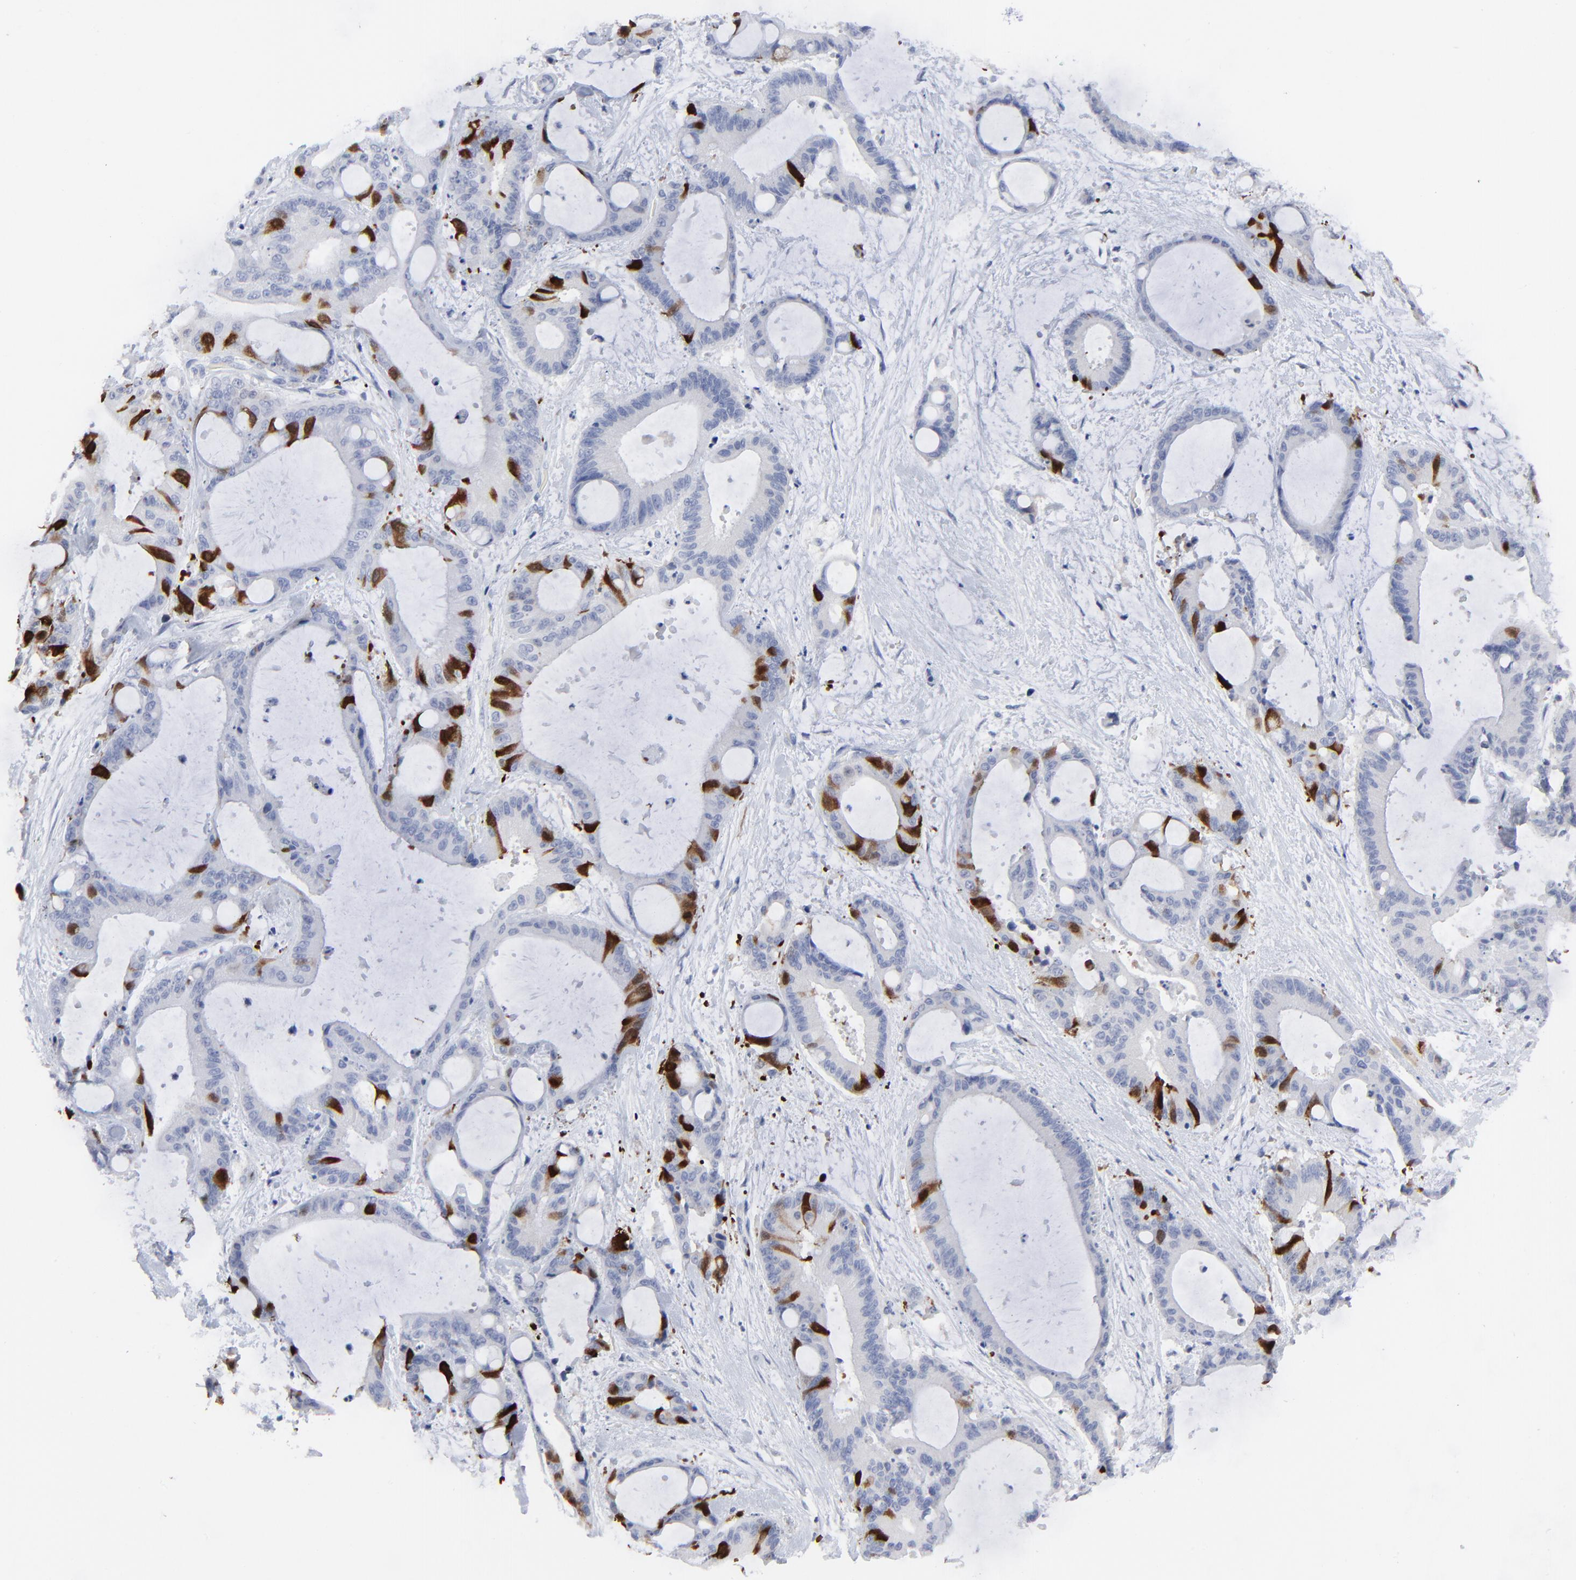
{"staining": {"intensity": "strong", "quantity": "<25%", "location": "cytoplasmic/membranous,nuclear"}, "tissue": "liver cancer", "cell_type": "Tumor cells", "image_type": "cancer", "snomed": [{"axis": "morphology", "description": "Cholangiocarcinoma"}, {"axis": "topography", "description": "Liver"}], "caption": "Protein staining exhibits strong cytoplasmic/membranous and nuclear positivity in about <25% of tumor cells in liver cholangiocarcinoma. Using DAB (3,3'-diaminobenzidine) (brown) and hematoxylin (blue) stains, captured at high magnification using brightfield microscopy.", "gene": "CDK1", "patient": {"sex": "female", "age": 73}}